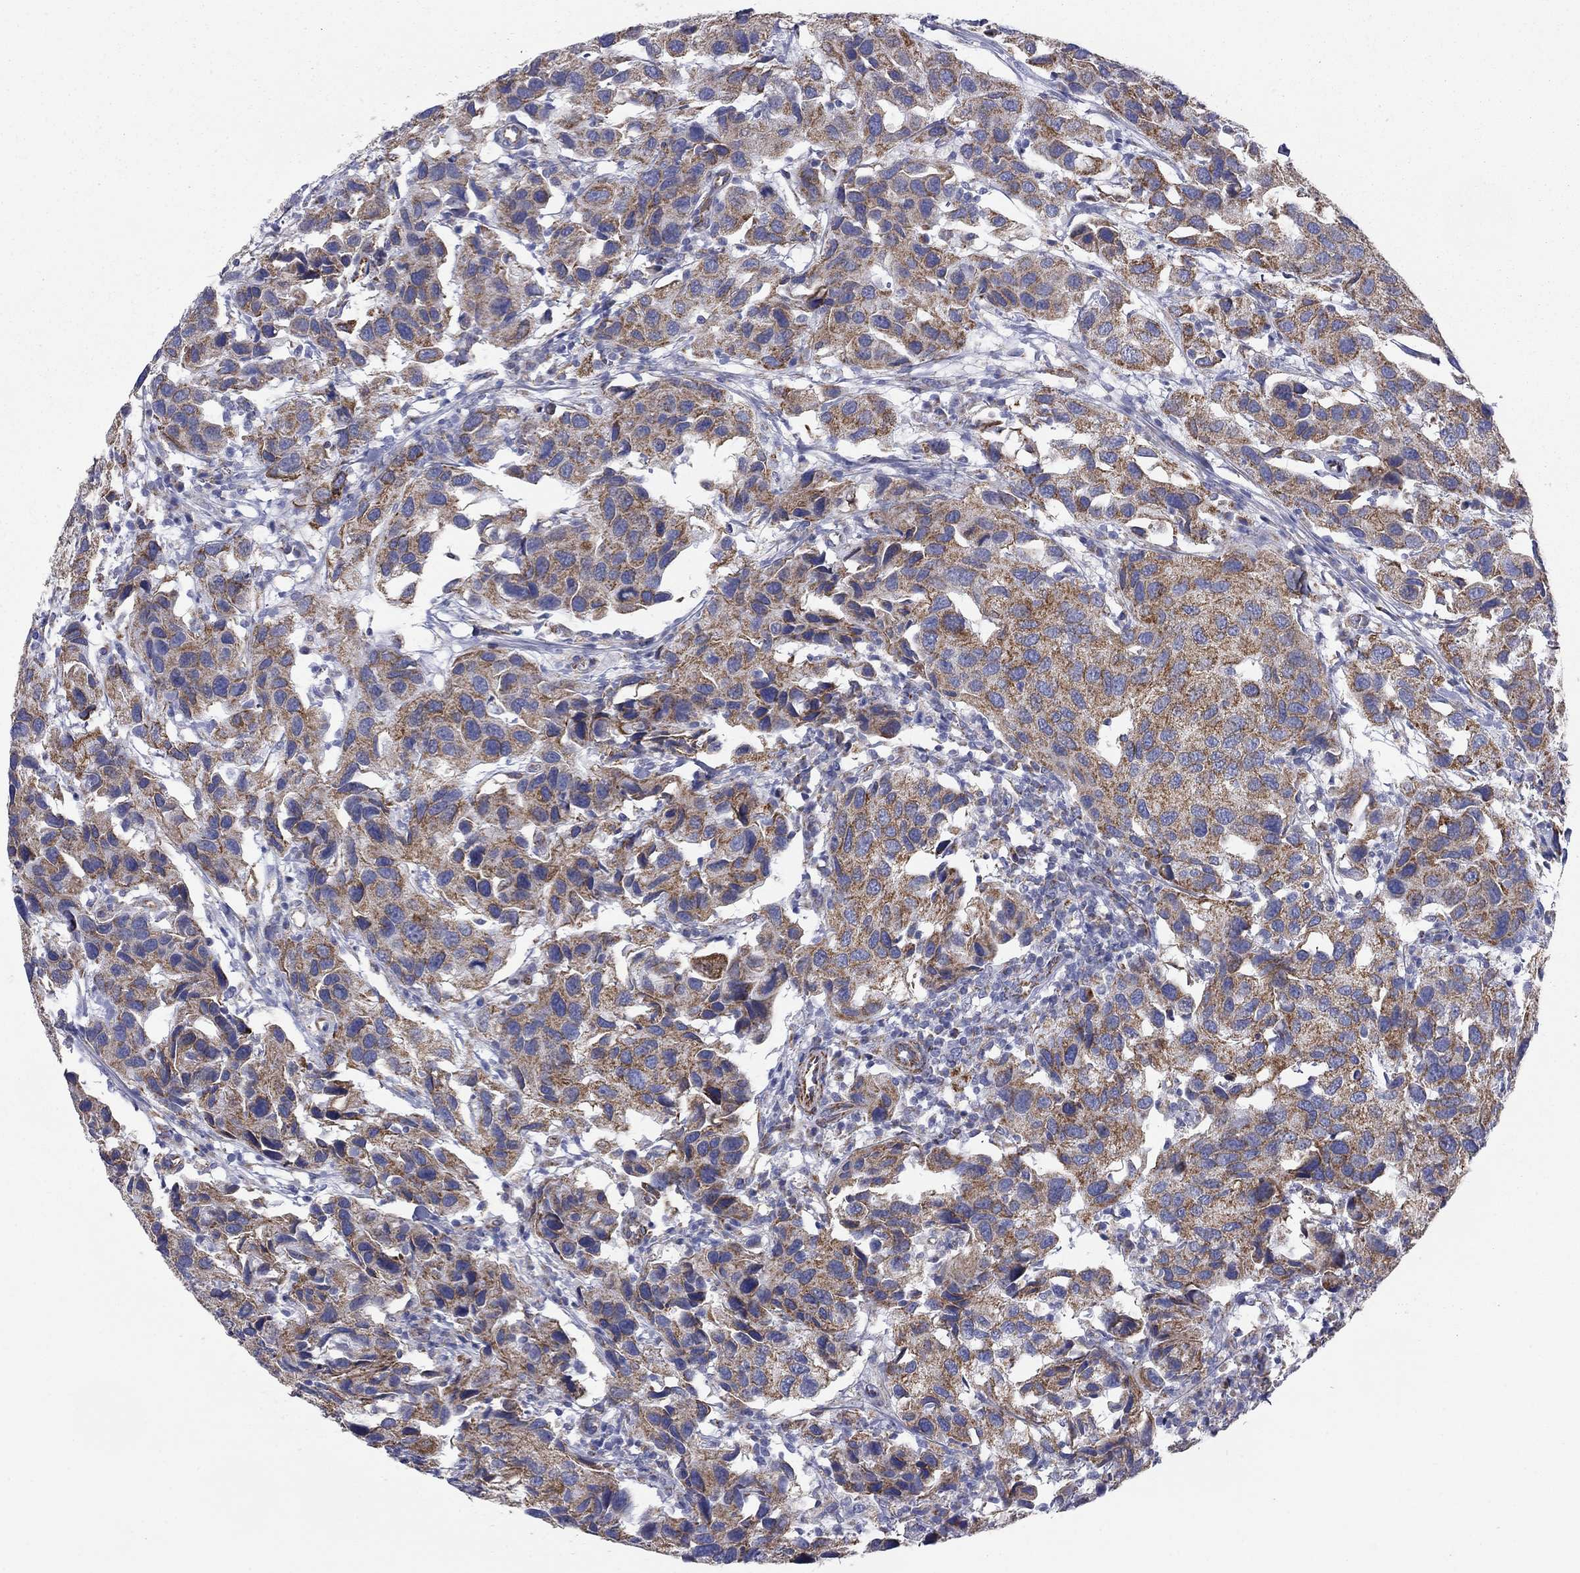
{"staining": {"intensity": "strong", "quantity": "25%-75%", "location": "cytoplasmic/membranous"}, "tissue": "urothelial cancer", "cell_type": "Tumor cells", "image_type": "cancer", "snomed": [{"axis": "morphology", "description": "Urothelial carcinoma, High grade"}, {"axis": "topography", "description": "Urinary bladder"}], "caption": "Protein staining reveals strong cytoplasmic/membranous expression in about 25%-75% of tumor cells in urothelial cancer.", "gene": "MGST3", "patient": {"sex": "male", "age": 79}}